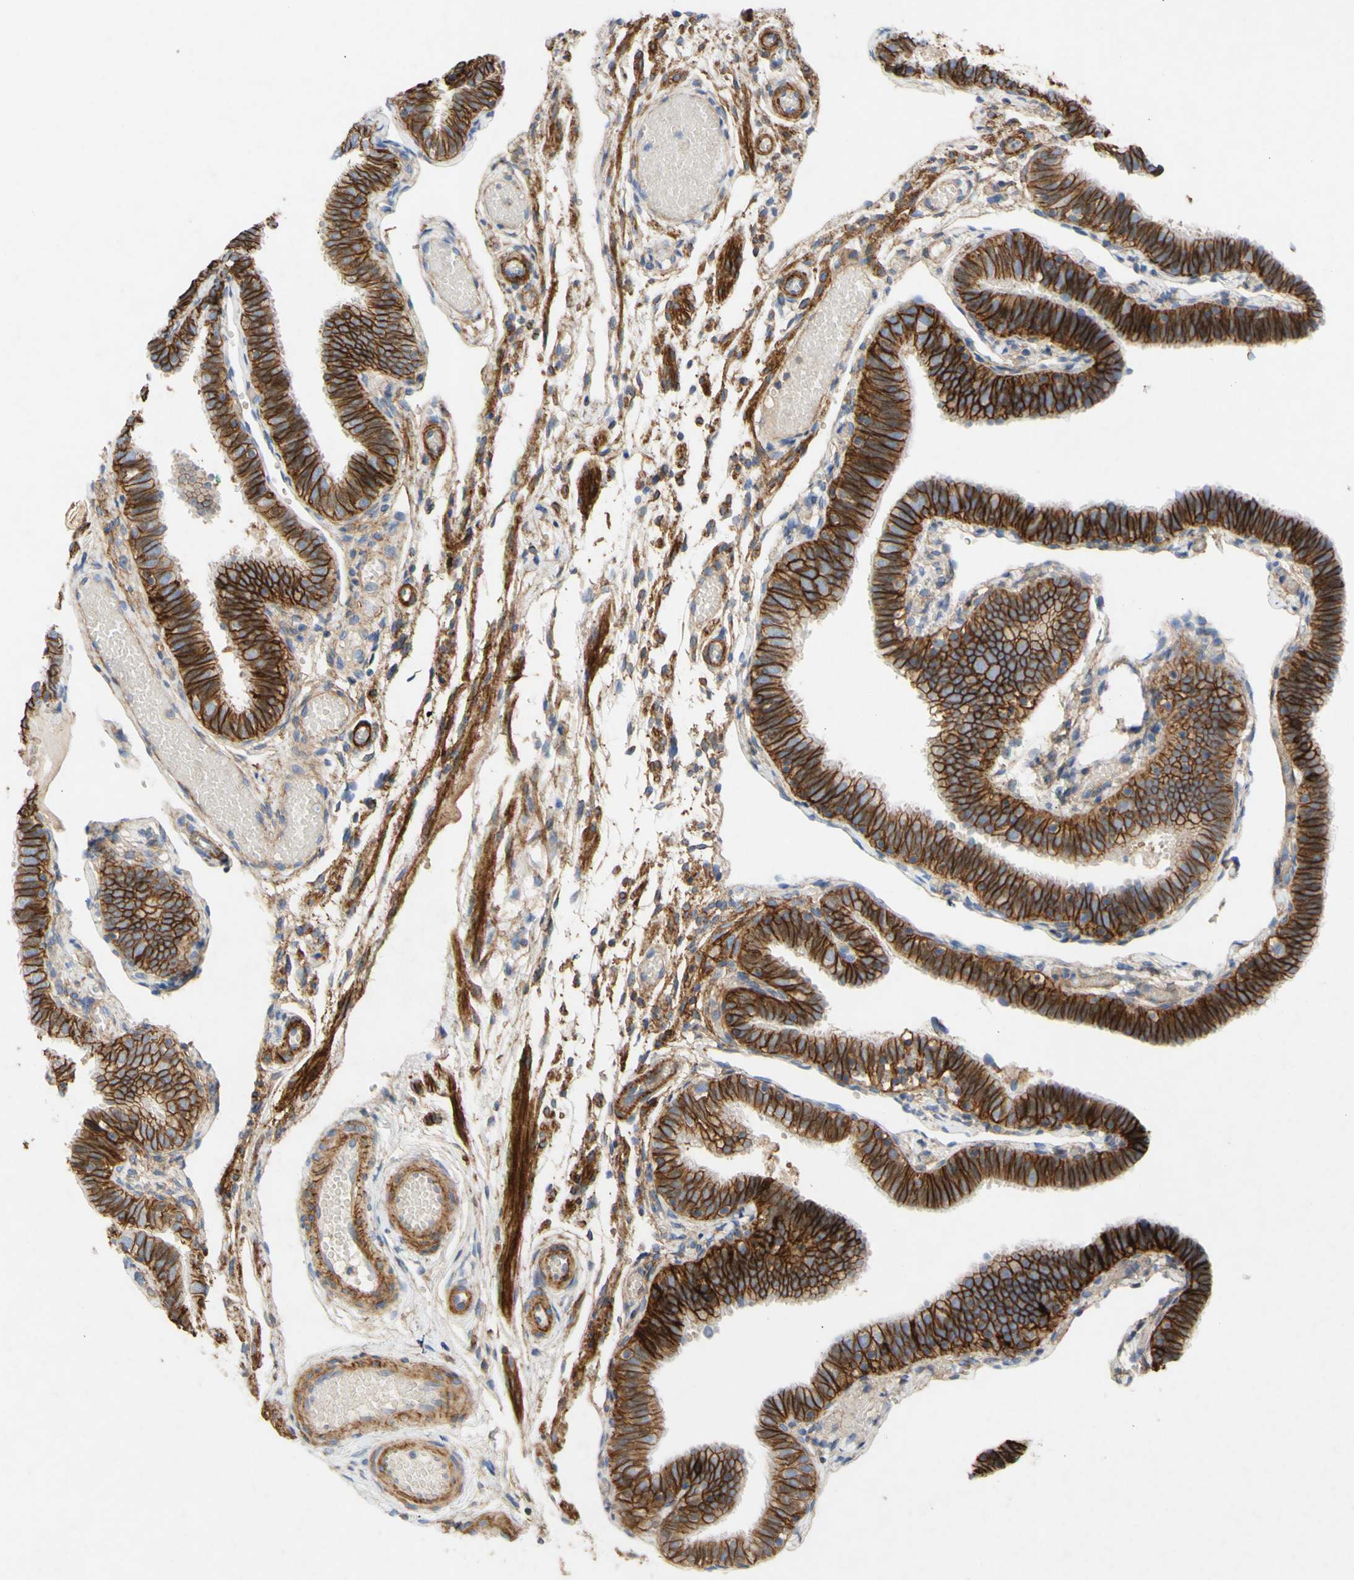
{"staining": {"intensity": "strong", "quantity": ">75%", "location": "cytoplasmic/membranous"}, "tissue": "fallopian tube", "cell_type": "Glandular cells", "image_type": "normal", "snomed": [{"axis": "morphology", "description": "Normal tissue, NOS"}, {"axis": "topography", "description": "Fallopian tube"}], "caption": "A histopathology image showing strong cytoplasmic/membranous expression in about >75% of glandular cells in benign fallopian tube, as visualized by brown immunohistochemical staining.", "gene": "ATP2A3", "patient": {"sex": "female", "age": 46}}